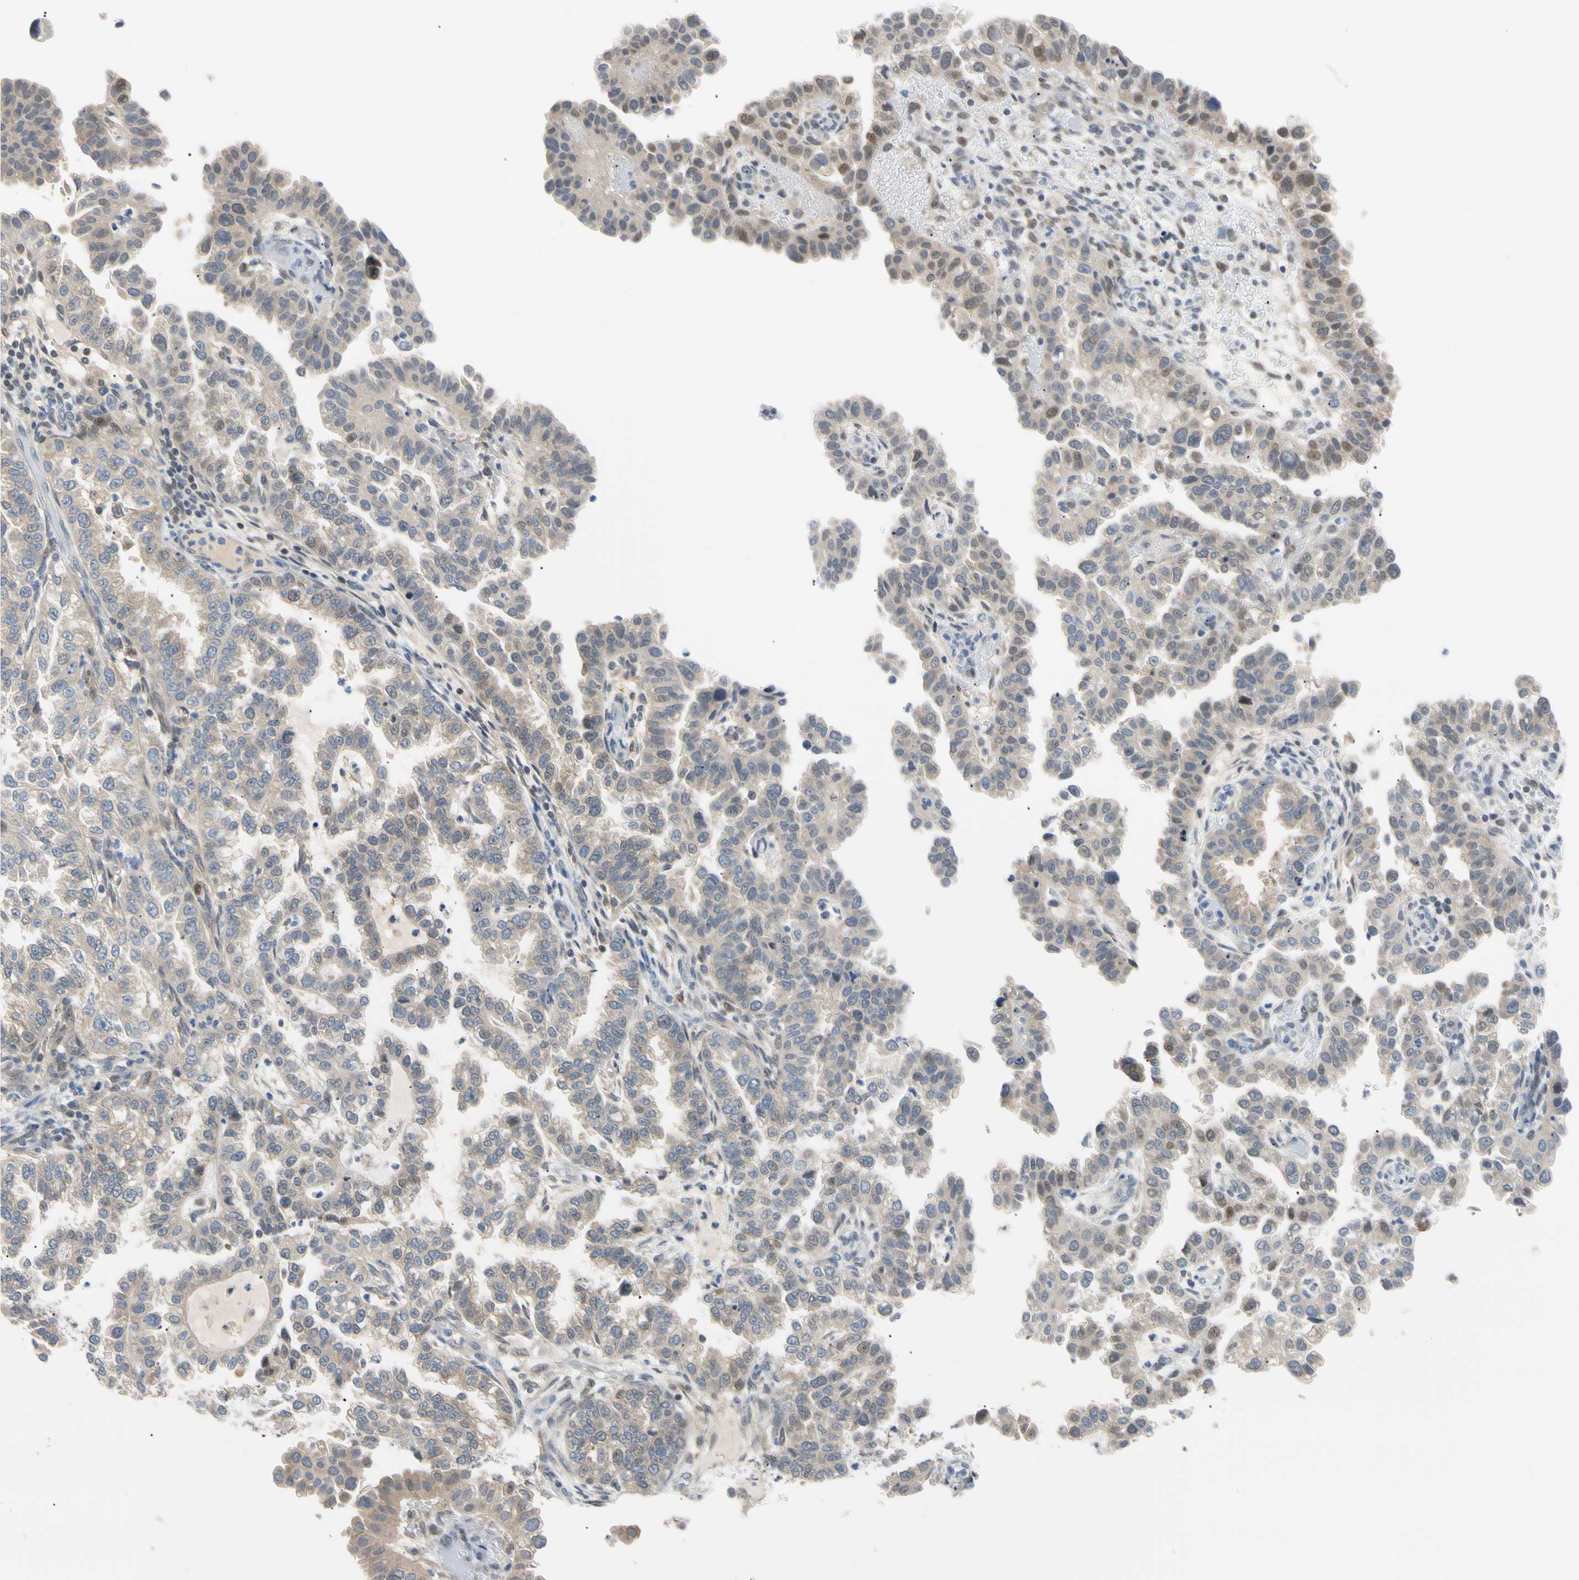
{"staining": {"intensity": "weak", "quantity": "25%-75%", "location": "cytoplasmic/membranous"}, "tissue": "endometrial cancer", "cell_type": "Tumor cells", "image_type": "cancer", "snomed": [{"axis": "morphology", "description": "Adenocarcinoma, NOS"}, {"axis": "topography", "description": "Endometrium"}], "caption": "IHC (DAB (3,3'-diaminobenzidine)) staining of endometrial cancer demonstrates weak cytoplasmic/membranous protein staining in about 25%-75% of tumor cells.", "gene": "SEC23B", "patient": {"sex": "female", "age": 85}}